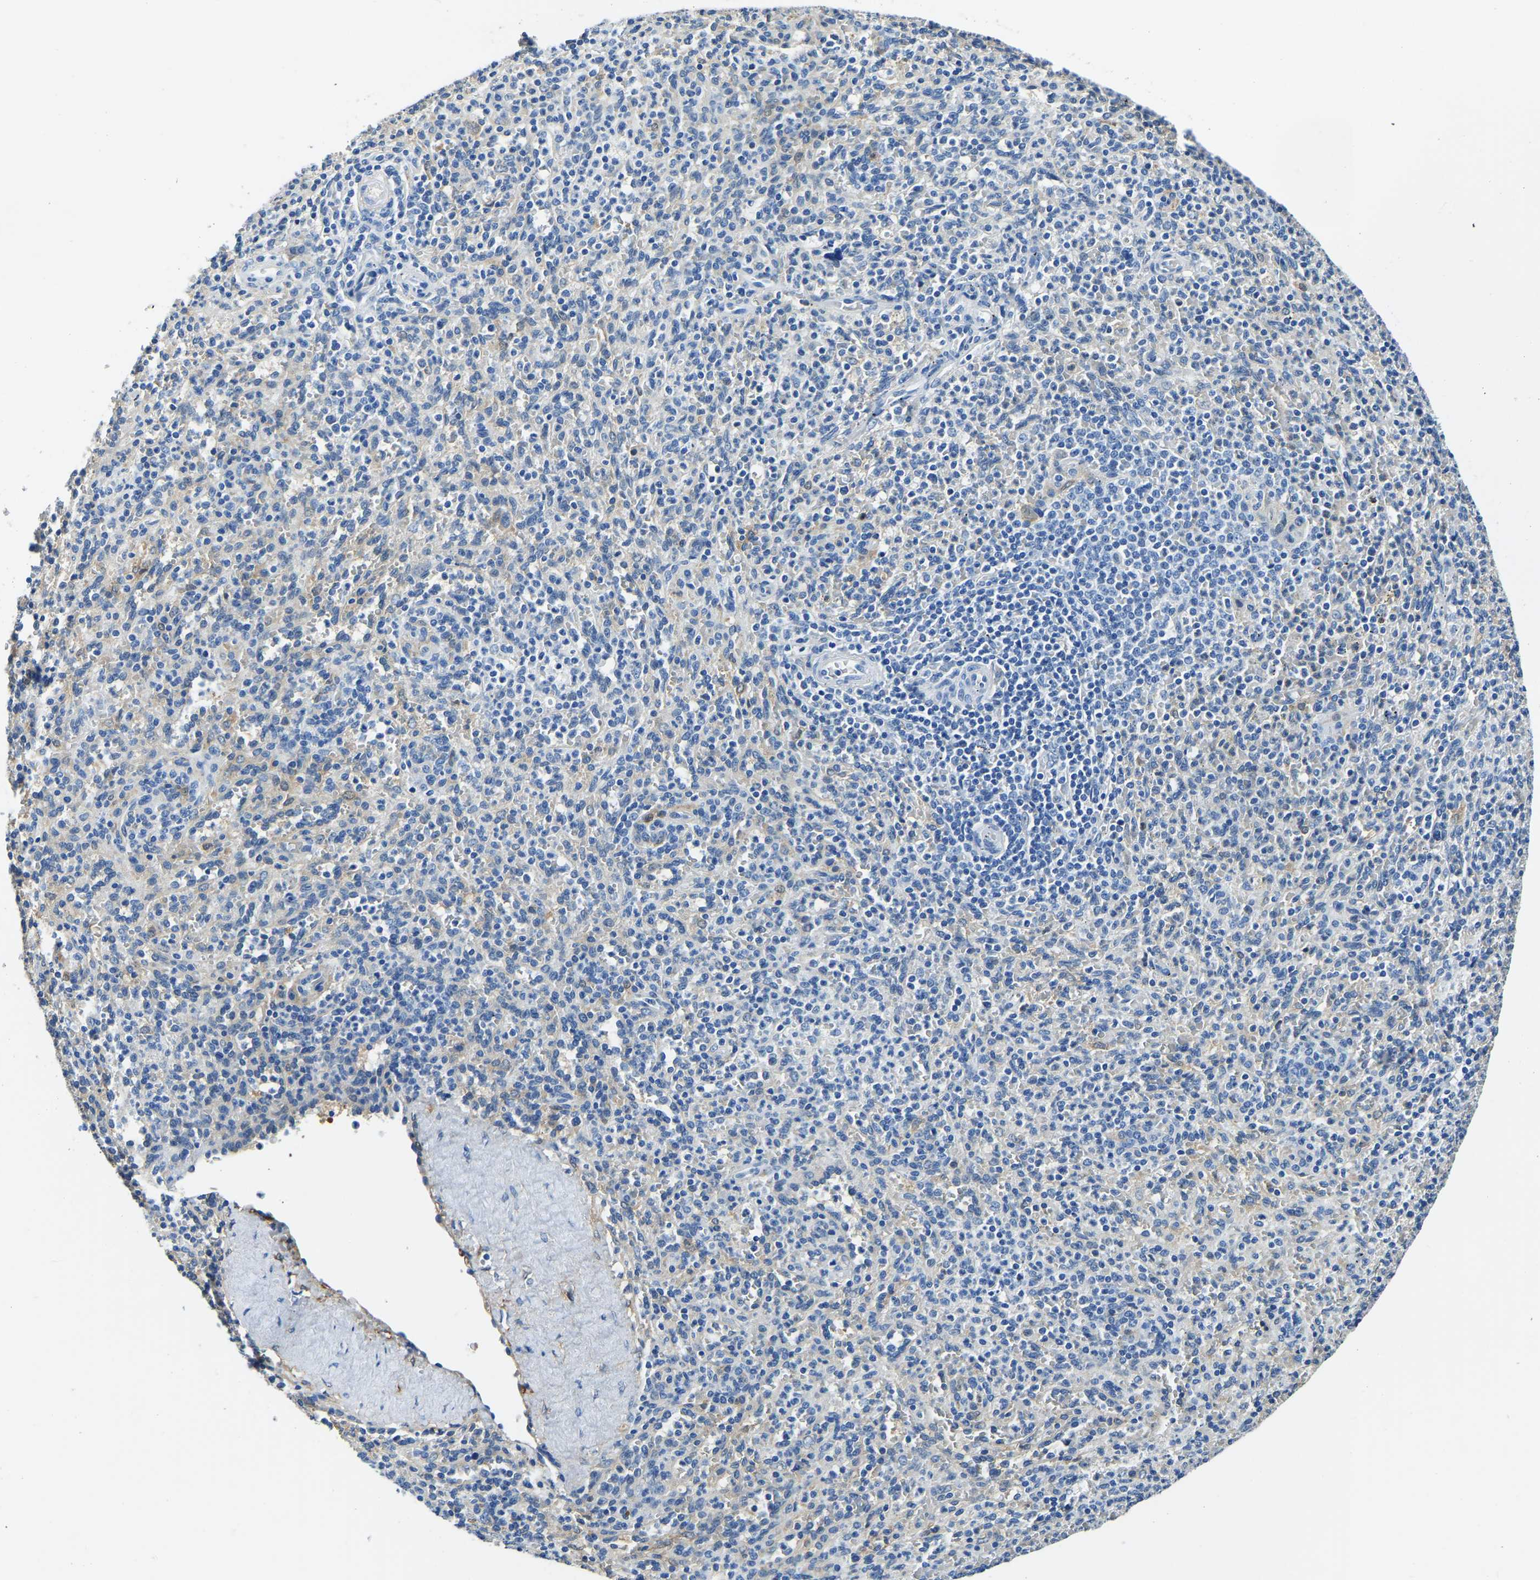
{"staining": {"intensity": "negative", "quantity": "none", "location": "none"}, "tissue": "spleen", "cell_type": "Cells in red pulp", "image_type": "normal", "snomed": [{"axis": "morphology", "description": "Normal tissue, NOS"}, {"axis": "topography", "description": "Spleen"}], "caption": "An immunohistochemistry micrograph of unremarkable spleen is shown. There is no staining in cells in red pulp of spleen.", "gene": "ZDHHC13", "patient": {"sex": "male", "age": 36}}